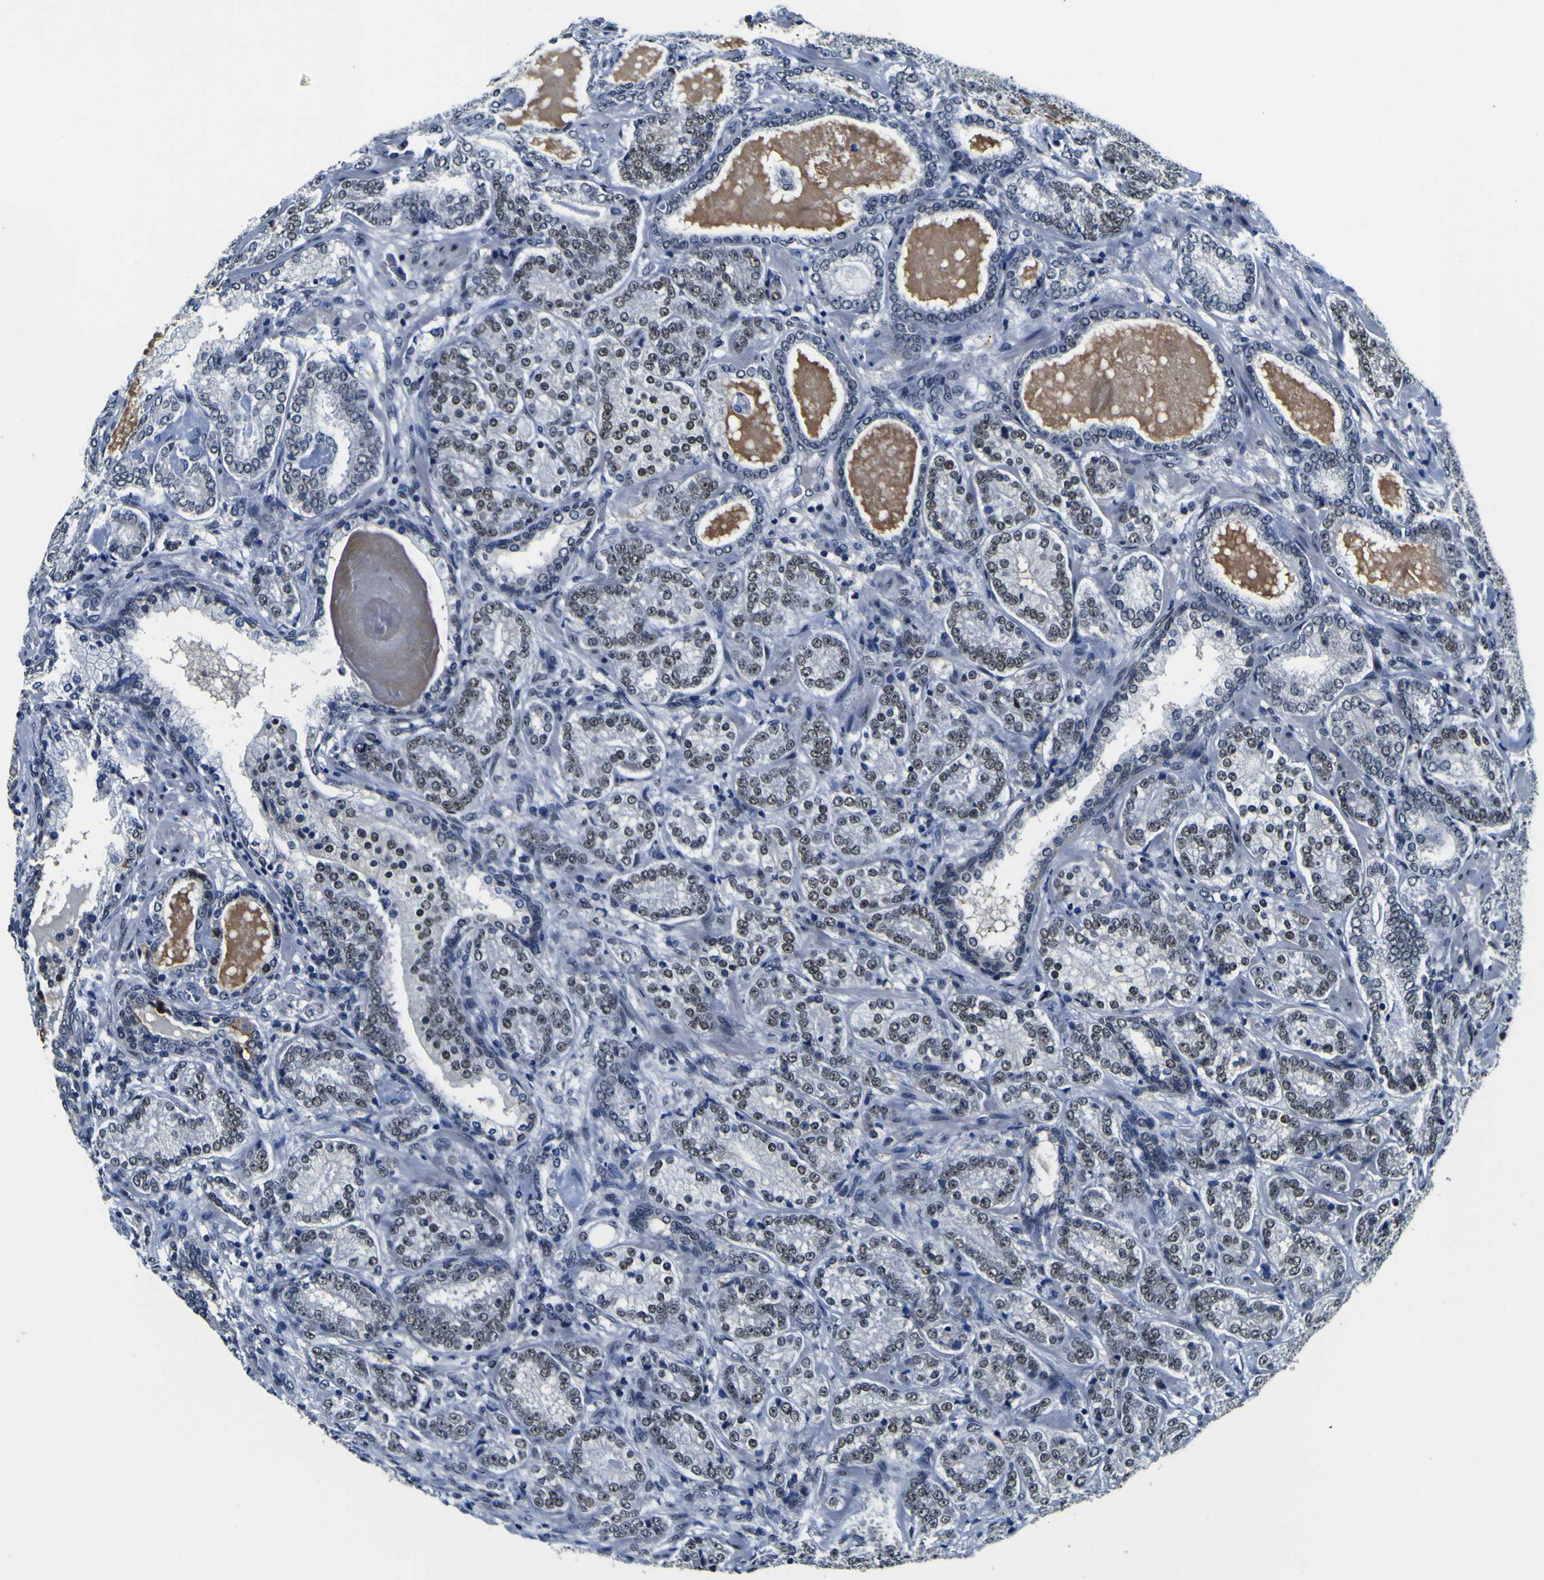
{"staining": {"intensity": "moderate", "quantity": ">75%", "location": "nuclear"}, "tissue": "prostate cancer", "cell_type": "Tumor cells", "image_type": "cancer", "snomed": [{"axis": "morphology", "description": "Adenocarcinoma, High grade"}, {"axis": "topography", "description": "Prostate"}], "caption": "About >75% of tumor cells in high-grade adenocarcinoma (prostate) reveal moderate nuclear protein expression as visualized by brown immunohistochemical staining.", "gene": "CUL4B", "patient": {"sex": "male", "age": 61}}